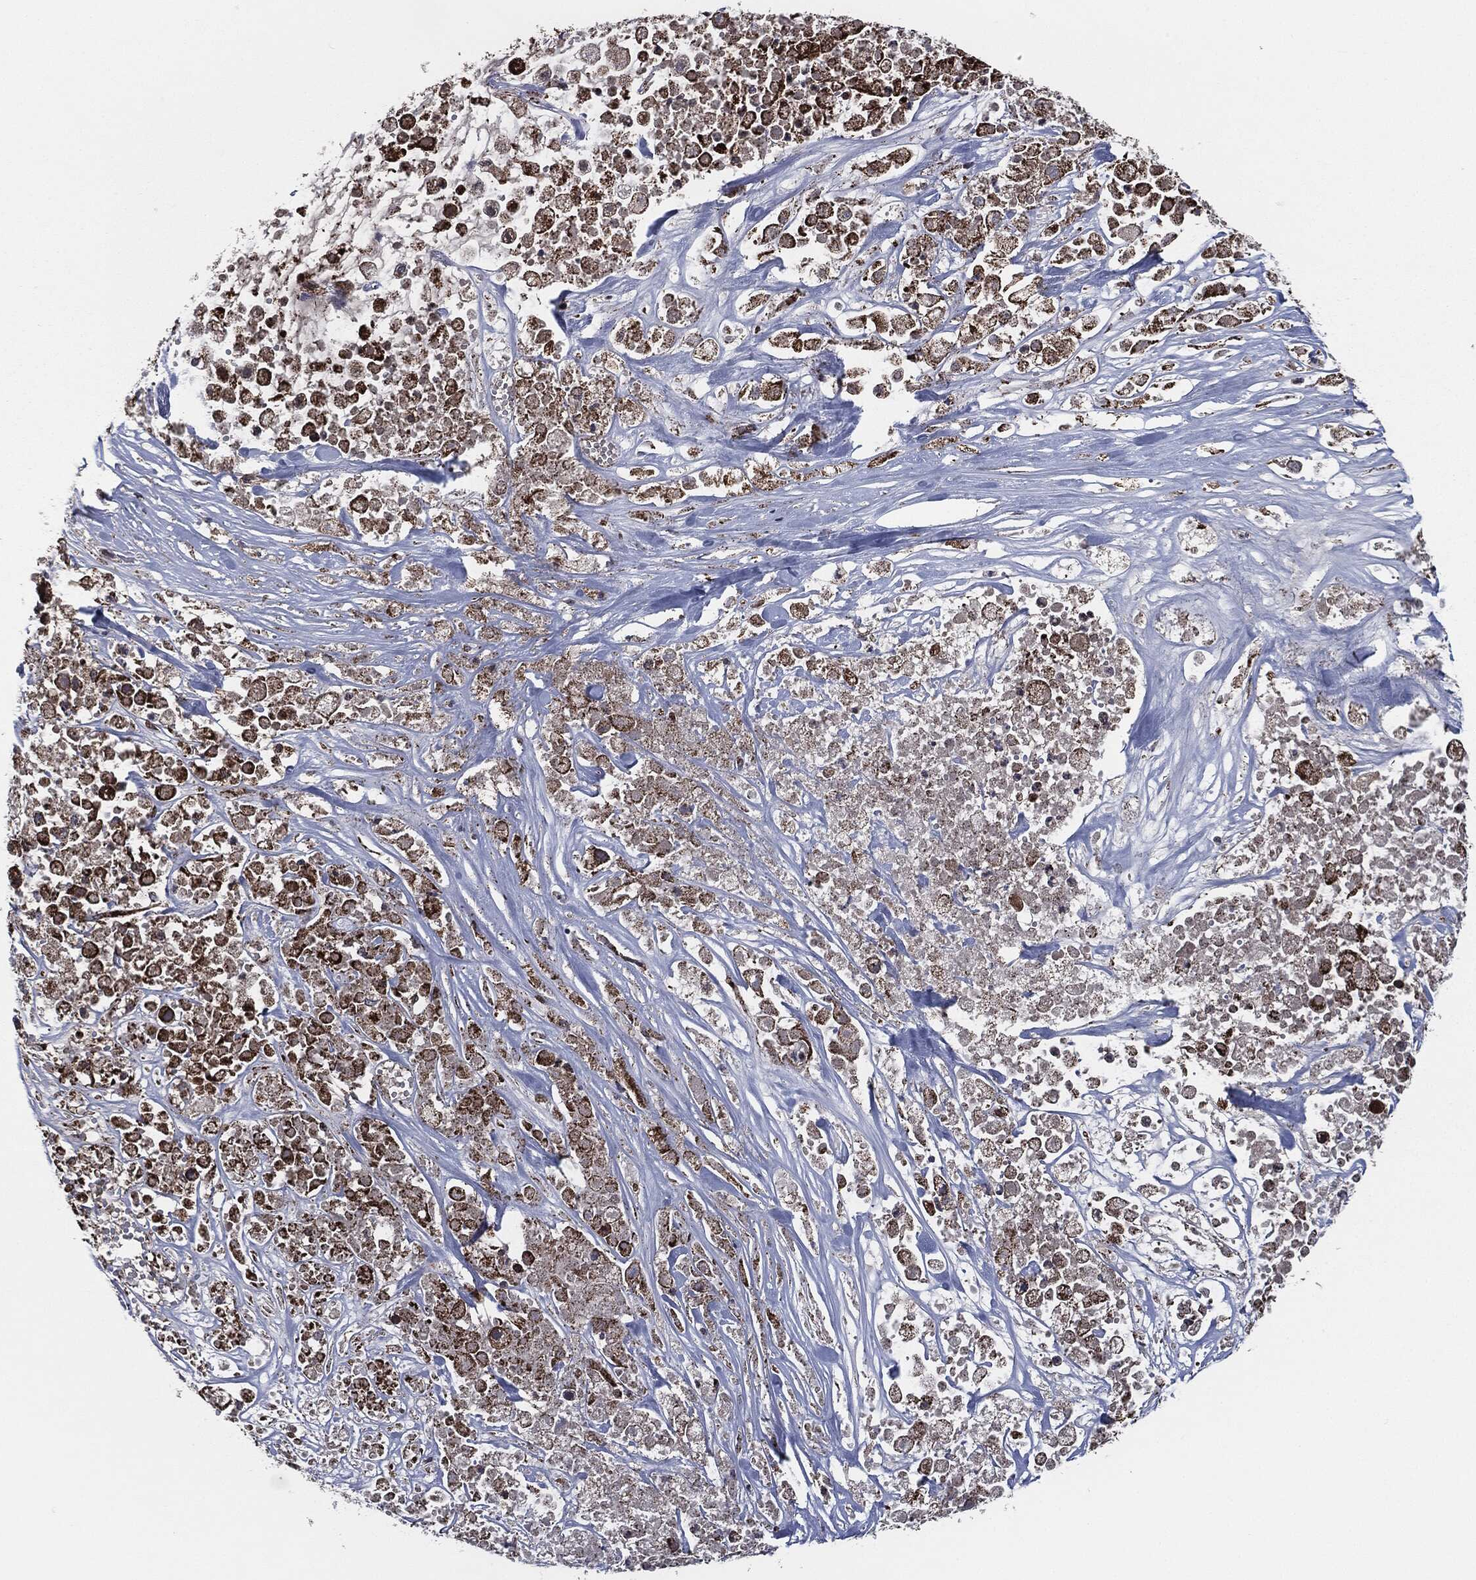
{"staining": {"intensity": "strong", "quantity": "25%-75%", "location": "cytoplasmic/membranous"}, "tissue": "pancreatic cancer", "cell_type": "Tumor cells", "image_type": "cancer", "snomed": [{"axis": "morphology", "description": "Adenocarcinoma, NOS"}, {"axis": "topography", "description": "Pancreas"}], "caption": "Adenocarcinoma (pancreatic) stained with DAB (3,3'-diaminobenzidine) IHC displays high levels of strong cytoplasmic/membranous positivity in about 25%-75% of tumor cells. Ihc stains the protein in brown and the nuclei are stained blue.", "gene": "FH", "patient": {"sex": "male", "age": 44}}